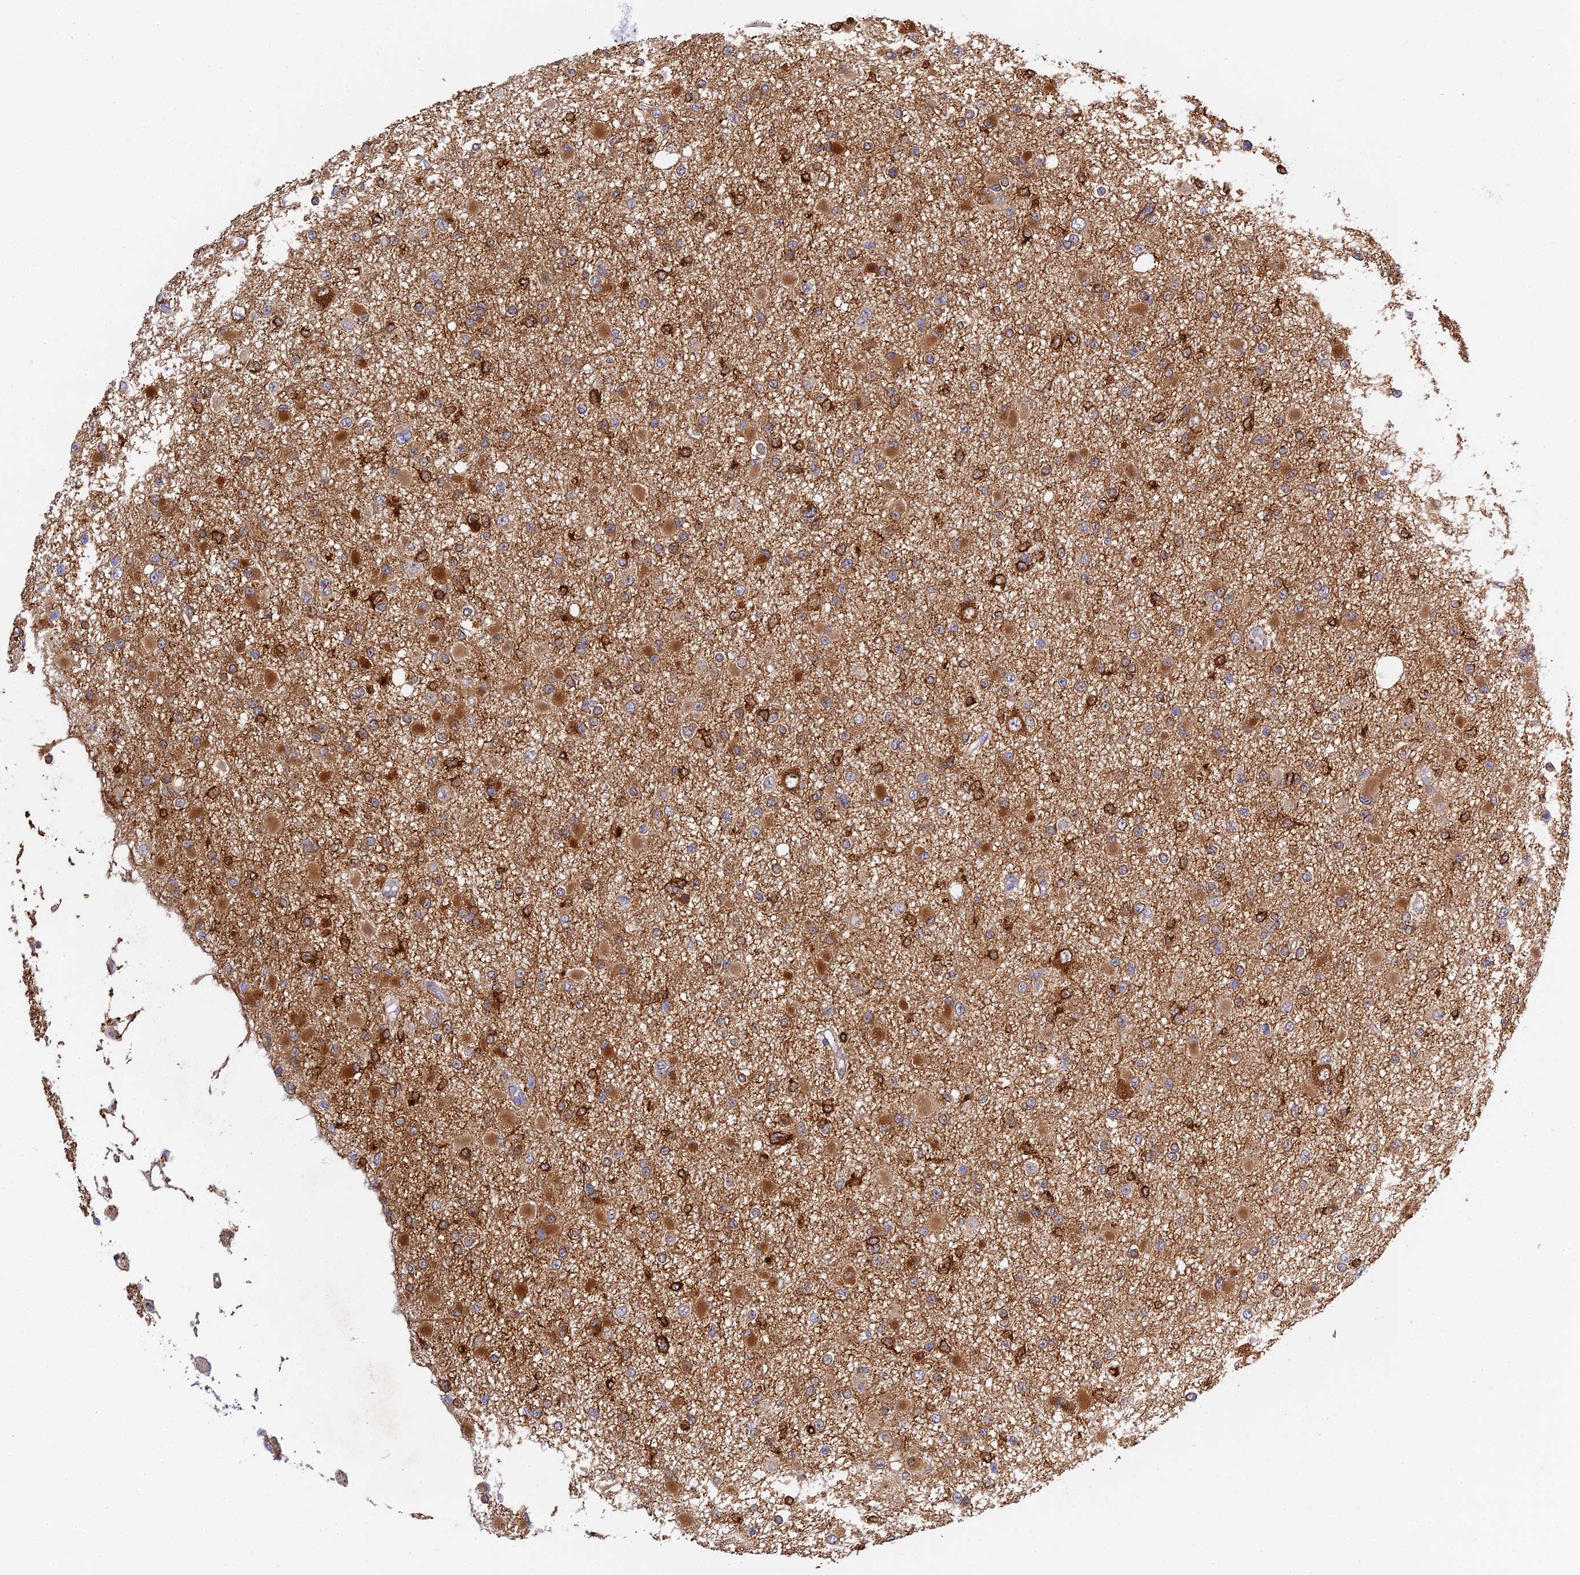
{"staining": {"intensity": "moderate", "quantity": "25%-75%", "location": "cytoplasmic/membranous"}, "tissue": "glioma", "cell_type": "Tumor cells", "image_type": "cancer", "snomed": [{"axis": "morphology", "description": "Glioma, malignant, Low grade"}, {"axis": "topography", "description": "Brain"}], "caption": "Immunohistochemical staining of human malignant glioma (low-grade) exhibits medium levels of moderate cytoplasmic/membranous expression in approximately 25%-75% of tumor cells.", "gene": "PZP", "patient": {"sex": "female", "age": 22}}